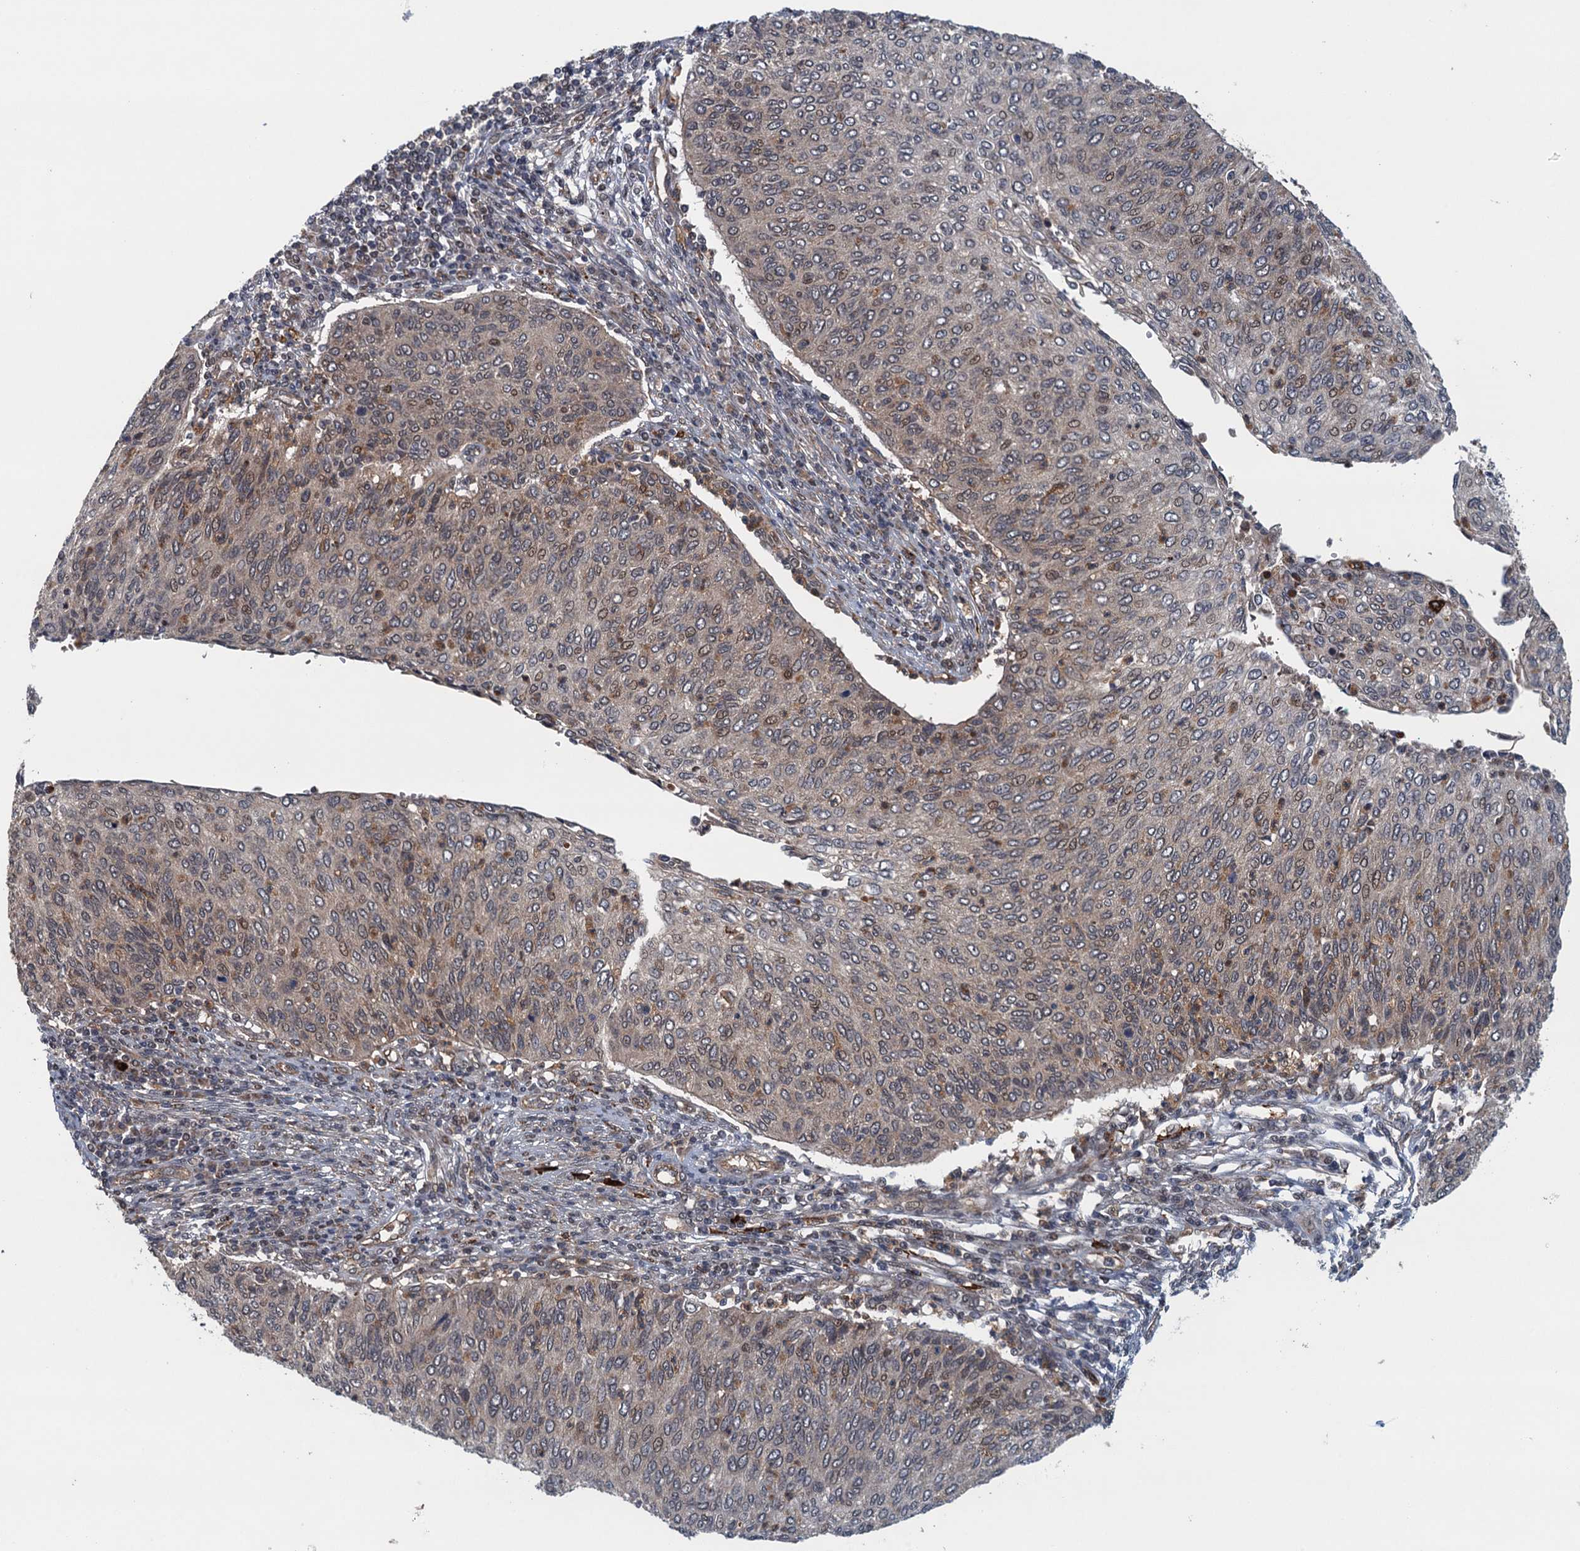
{"staining": {"intensity": "weak", "quantity": "<25%", "location": "nuclear"}, "tissue": "cervical cancer", "cell_type": "Tumor cells", "image_type": "cancer", "snomed": [{"axis": "morphology", "description": "Squamous cell carcinoma, NOS"}, {"axis": "topography", "description": "Cervix"}], "caption": "Cervical cancer was stained to show a protein in brown. There is no significant positivity in tumor cells. (DAB immunohistochemistry with hematoxylin counter stain).", "gene": "NLRP10", "patient": {"sex": "female", "age": 38}}